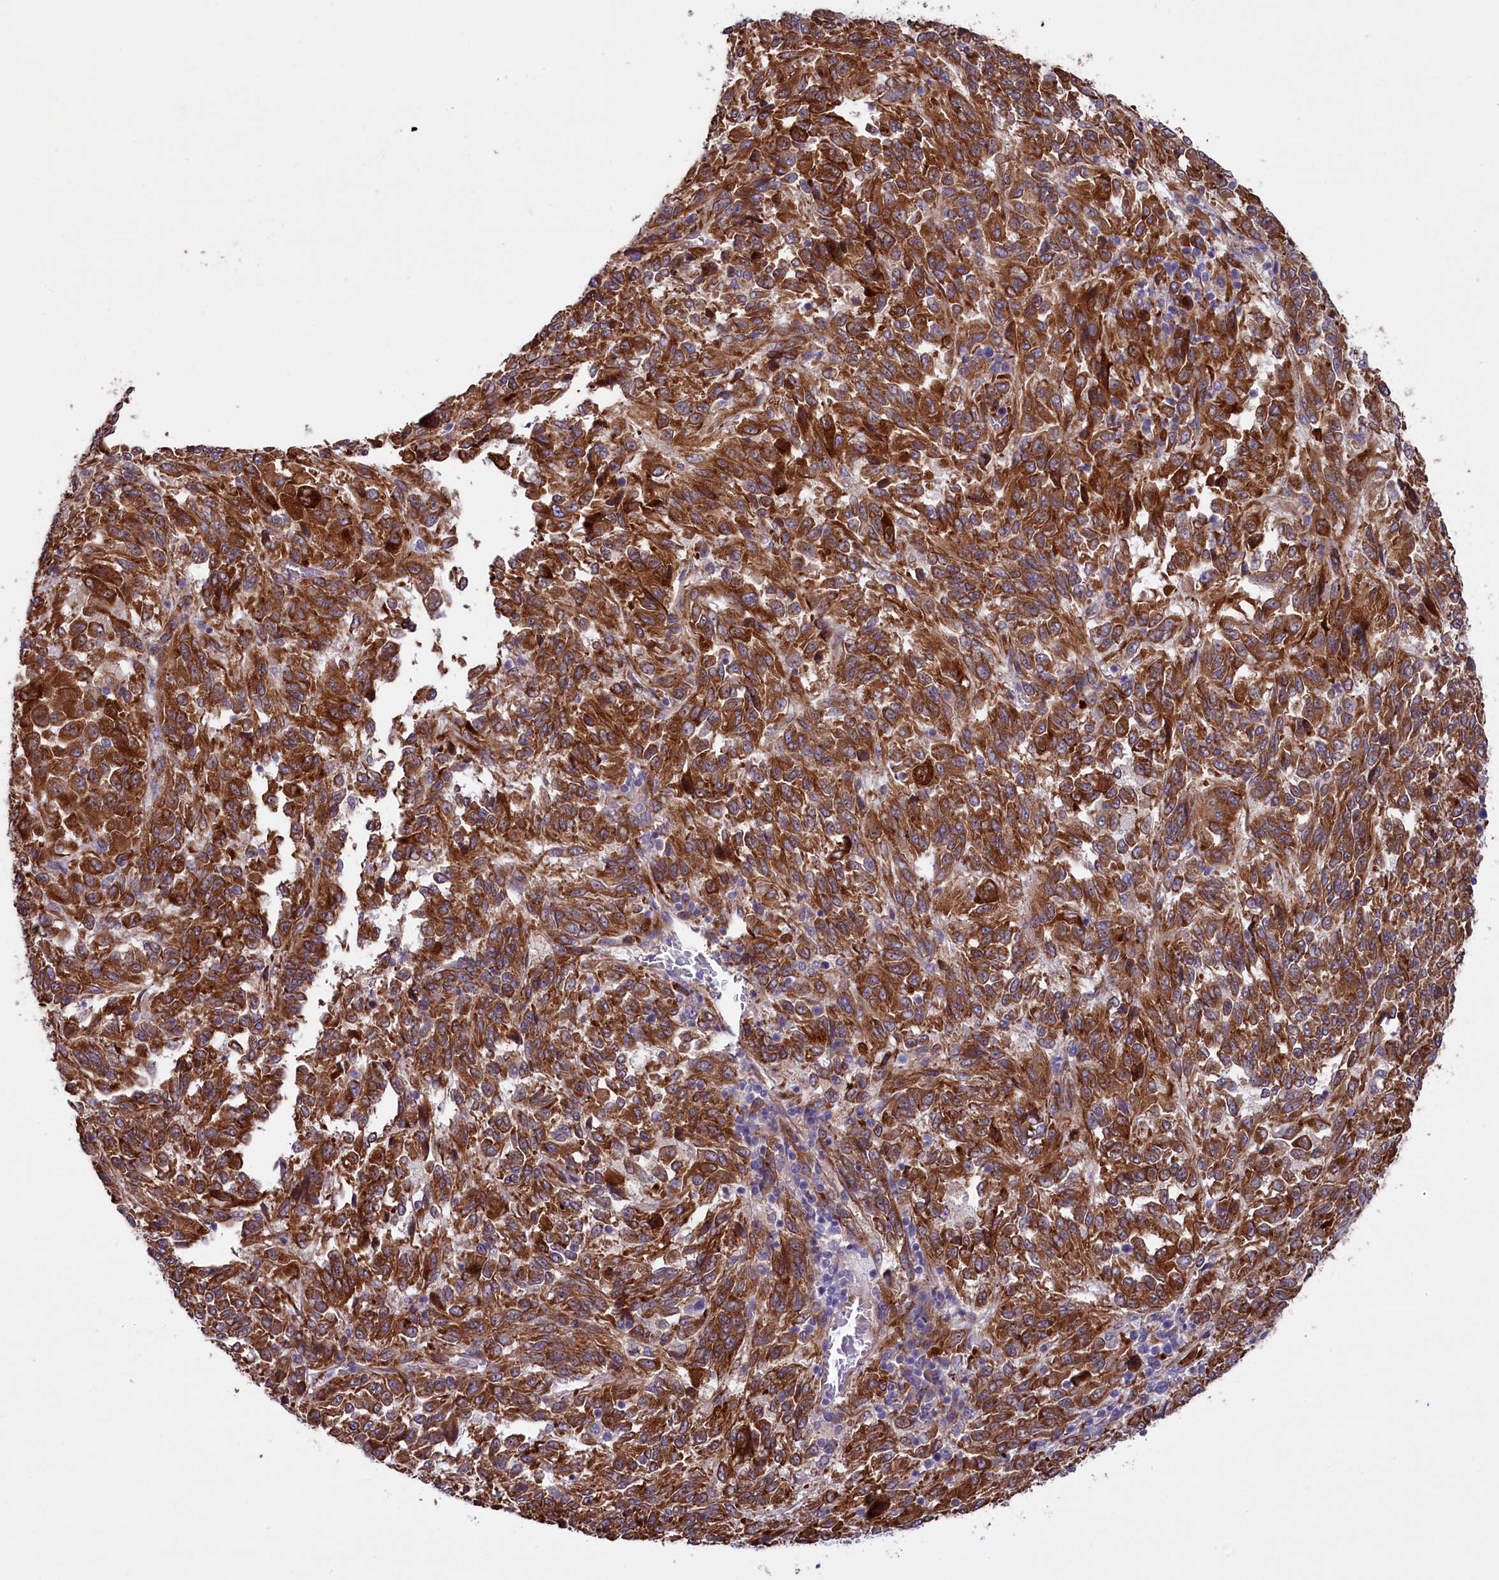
{"staining": {"intensity": "strong", "quantity": ">75%", "location": "cytoplasmic/membranous"}, "tissue": "melanoma", "cell_type": "Tumor cells", "image_type": "cancer", "snomed": [{"axis": "morphology", "description": "Malignant melanoma, Metastatic site"}, {"axis": "topography", "description": "Lung"}], "caption": "Strong cytoplasmic/membranous protein positivity is identified in approximately >75% of tumor cells in melanoma.", "gene": "GPR108", "patient": {"sex": "male", "age": 64}}